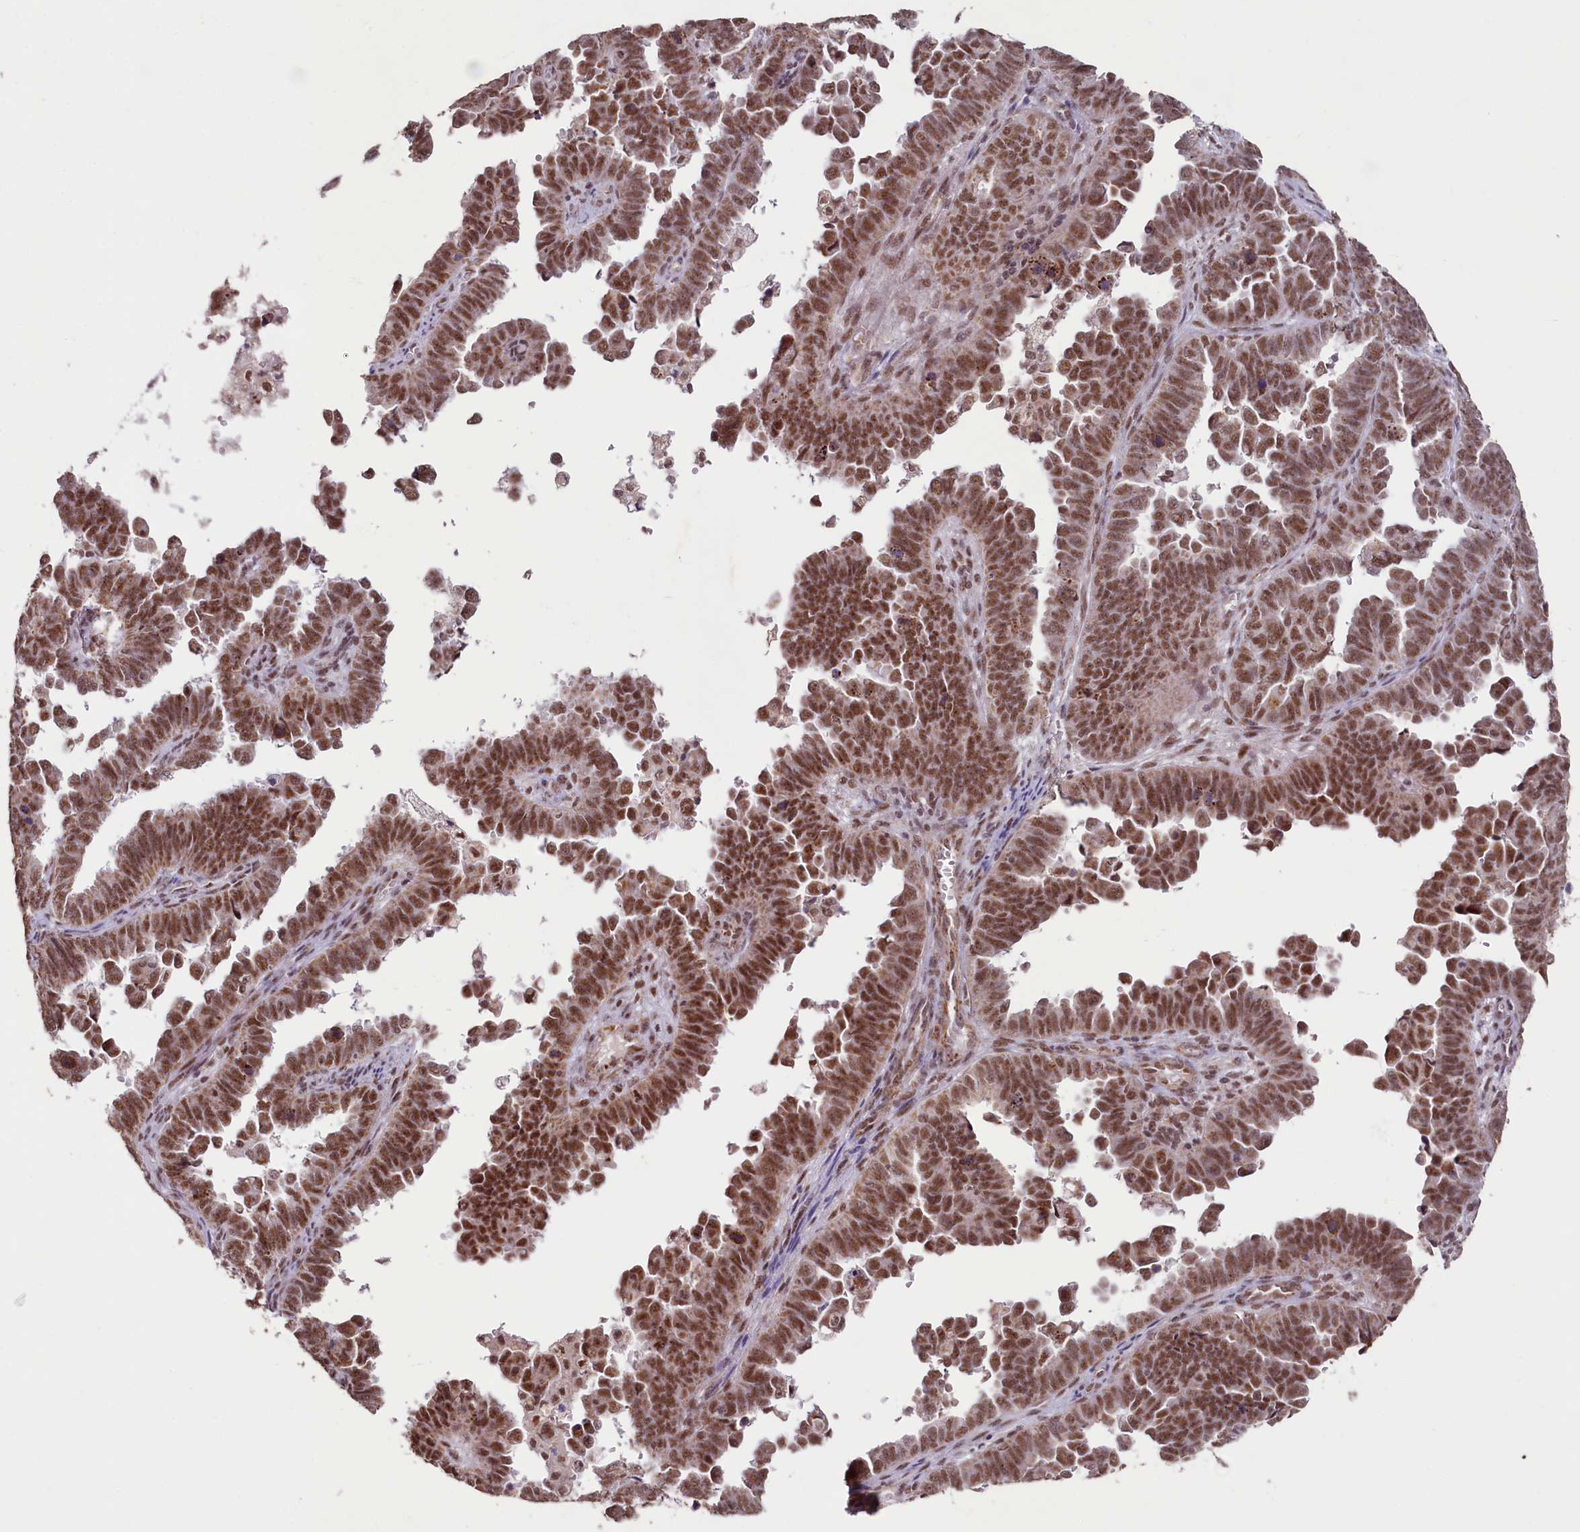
{"staining": {"intensity": "strong", "quantity": ">75%", "location": "nuclear"}, "tissue": "endometrial cancer", "cell_type": "Tumor cells", "image_type": "cancer", "snomed": [{"axis": "morphology", "description": "Adenocarcinoma, NOS"}, {"axis": "topography", "description": "Endometrium"}], "caption": "Approximately >75% of tumor cells in human endometrial cancer show strong nuclear protein positivity as visualized by brown immunohistochemical staining.", "gene": "PDE6D", "patient": {"sex": "female", "age": 75}}